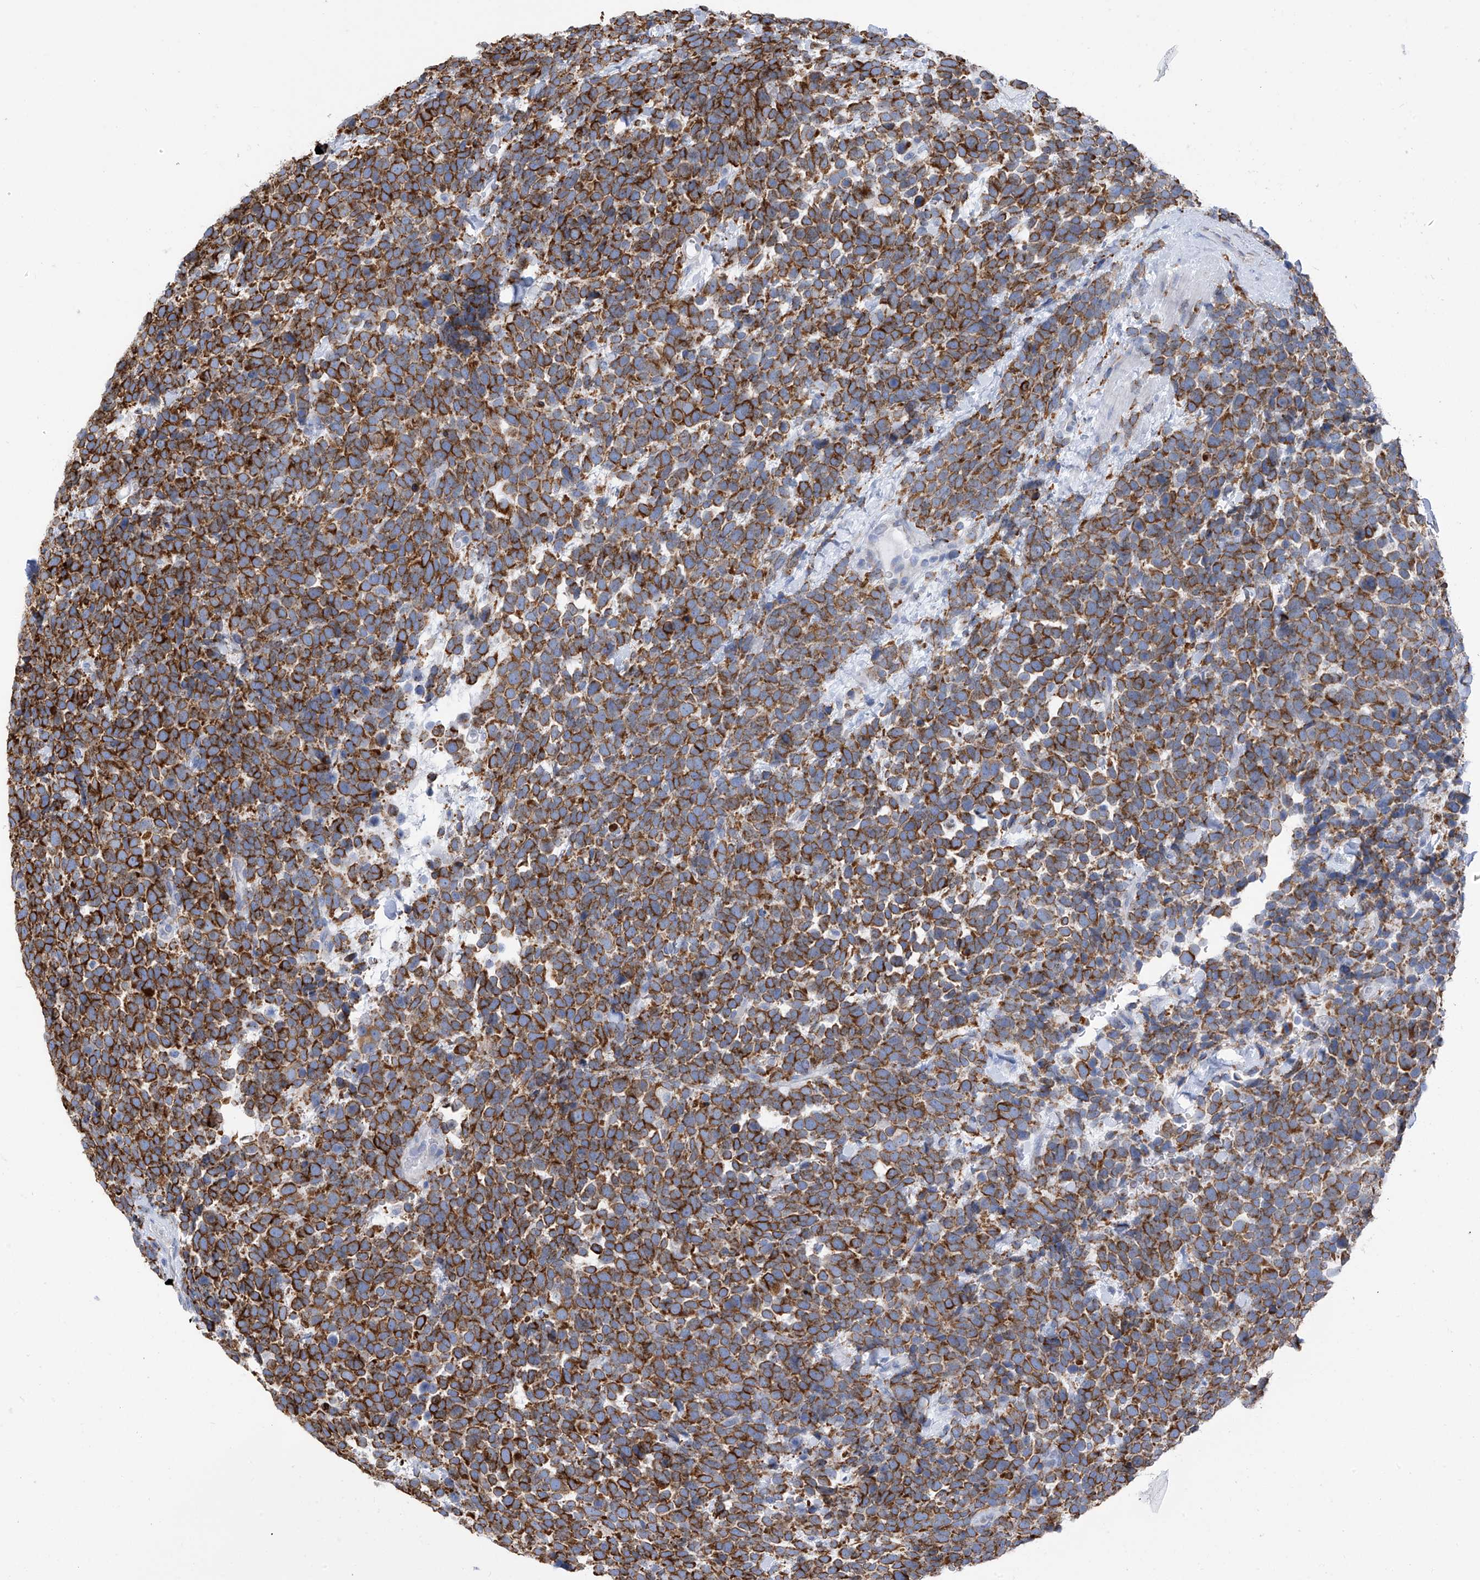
{"staining": {"intensity": "moderate", "quantity": ">75%", "location": "cytoplasmic/membranous"}, "tissue": "urothelial cancer", "cell_type": "Tumor cells", "image_type": "cancer", "snomed": [{"axis": "morphology", "description": "Urothelial carcinoma, High grade"}, {"axis": "topography", "description": "Urinary bladder"}], "caption": "High-grade urothelial carcinoma stained with a brown dye reveals moderate cytoplasmic/membranous positive positivity in approximately >75% of tumor cells.", "gene": "RCN2", "patient": {"sex": "female", "age": 82}}